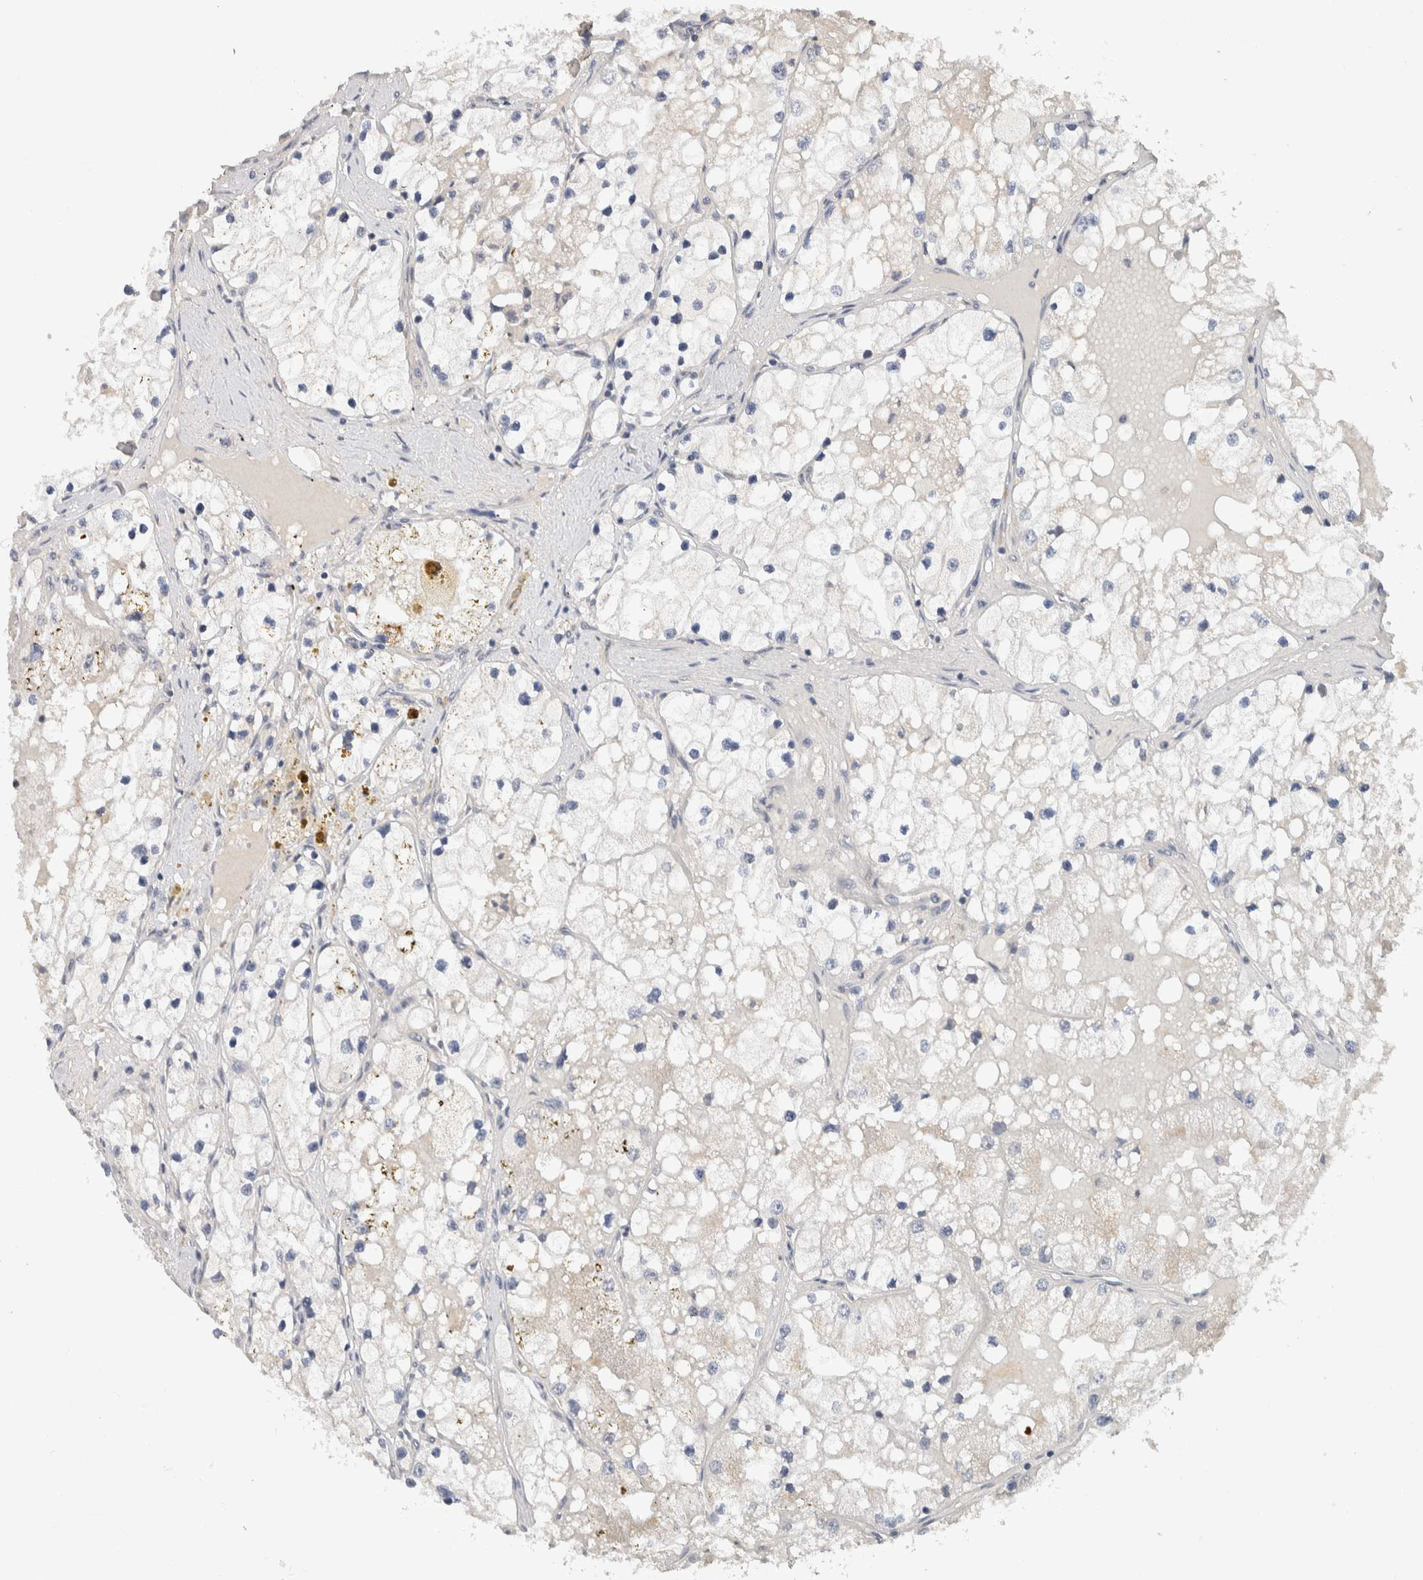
{"staining": {"intensity": "negative", "quantity": "none", "location": "none"}, "tissue": "renal cancer", "cell_type": "Tumor cells", "image_type": "cancer", "snomed": [{"axis": "morphology", "description": "Adenocarcinoma, NOS"}, {"axis": "topography", "description": "Kidney"}], "caption": "Tumor cells show no significant expression in renal adenocarcinoma. (DAB immunohistochemistry (IHC) with hematoxylin counter stain).", "gene": "CYSRT1", "patient": {"sex": "male", "age": 68}}